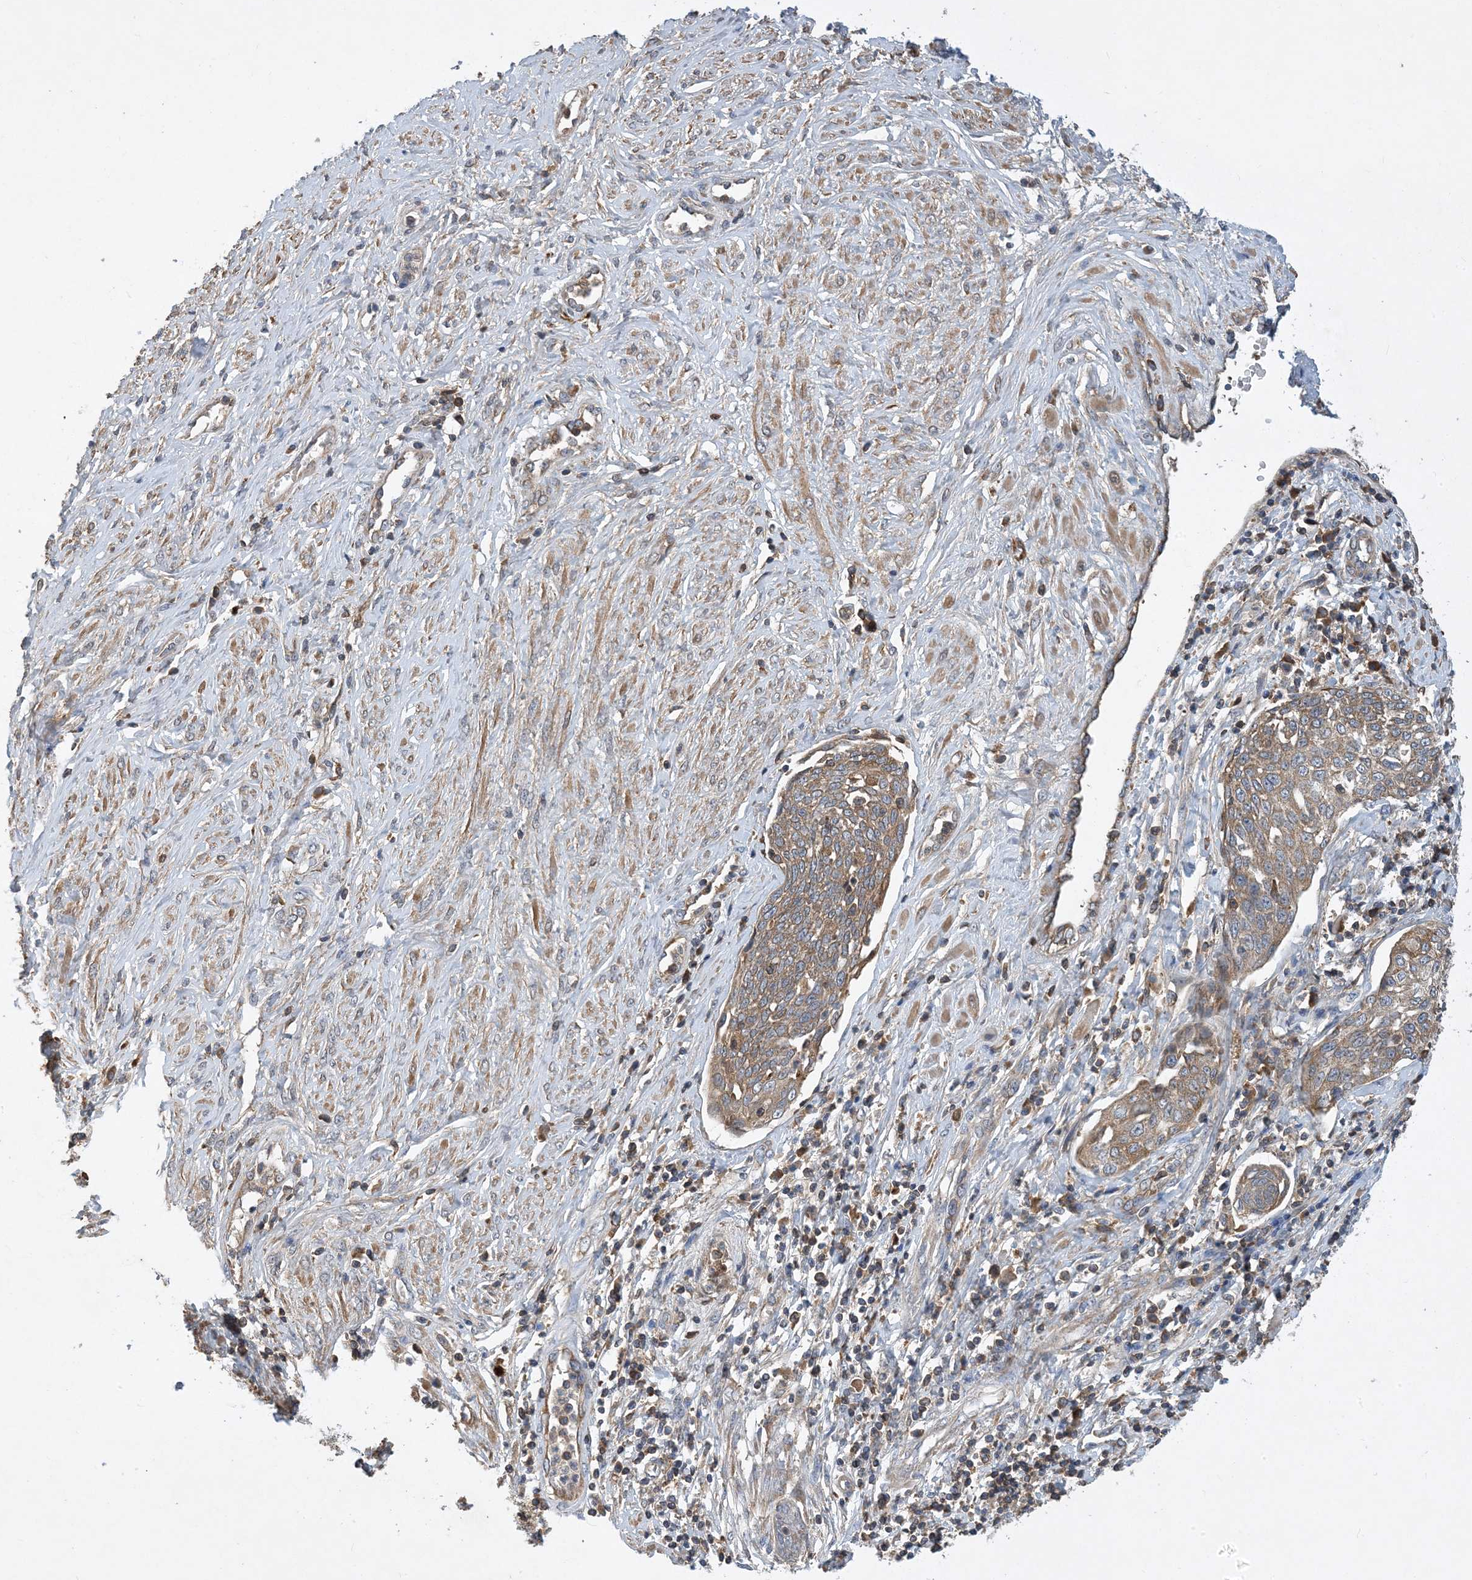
{"staining": {"intensity": "moderate", "quantity": ">75%", "location": "cytoplasmic/membranous"}, "tissue": "cervical cancer", "cell_type": "Tumor cells", "image_type": "cancer", "snomed": [{"axis": "morphology", "description": "Squamous cell carcinoma, NOS"}, {"axis": "topography", "description": "Cervix"}], "caption": "Cervical cancer was stained to show a protein in brown. There is medium levels of moderate cytoplasmic/membranous positivity in approximately >75% of tumor cells. The protein of interest is stained brown, and the nuclei are stained in blue (DAB IHC with brightfield microscopy, high magnification).", "gene": "STK19", "patient": {"sex": "female", "age": 34}}